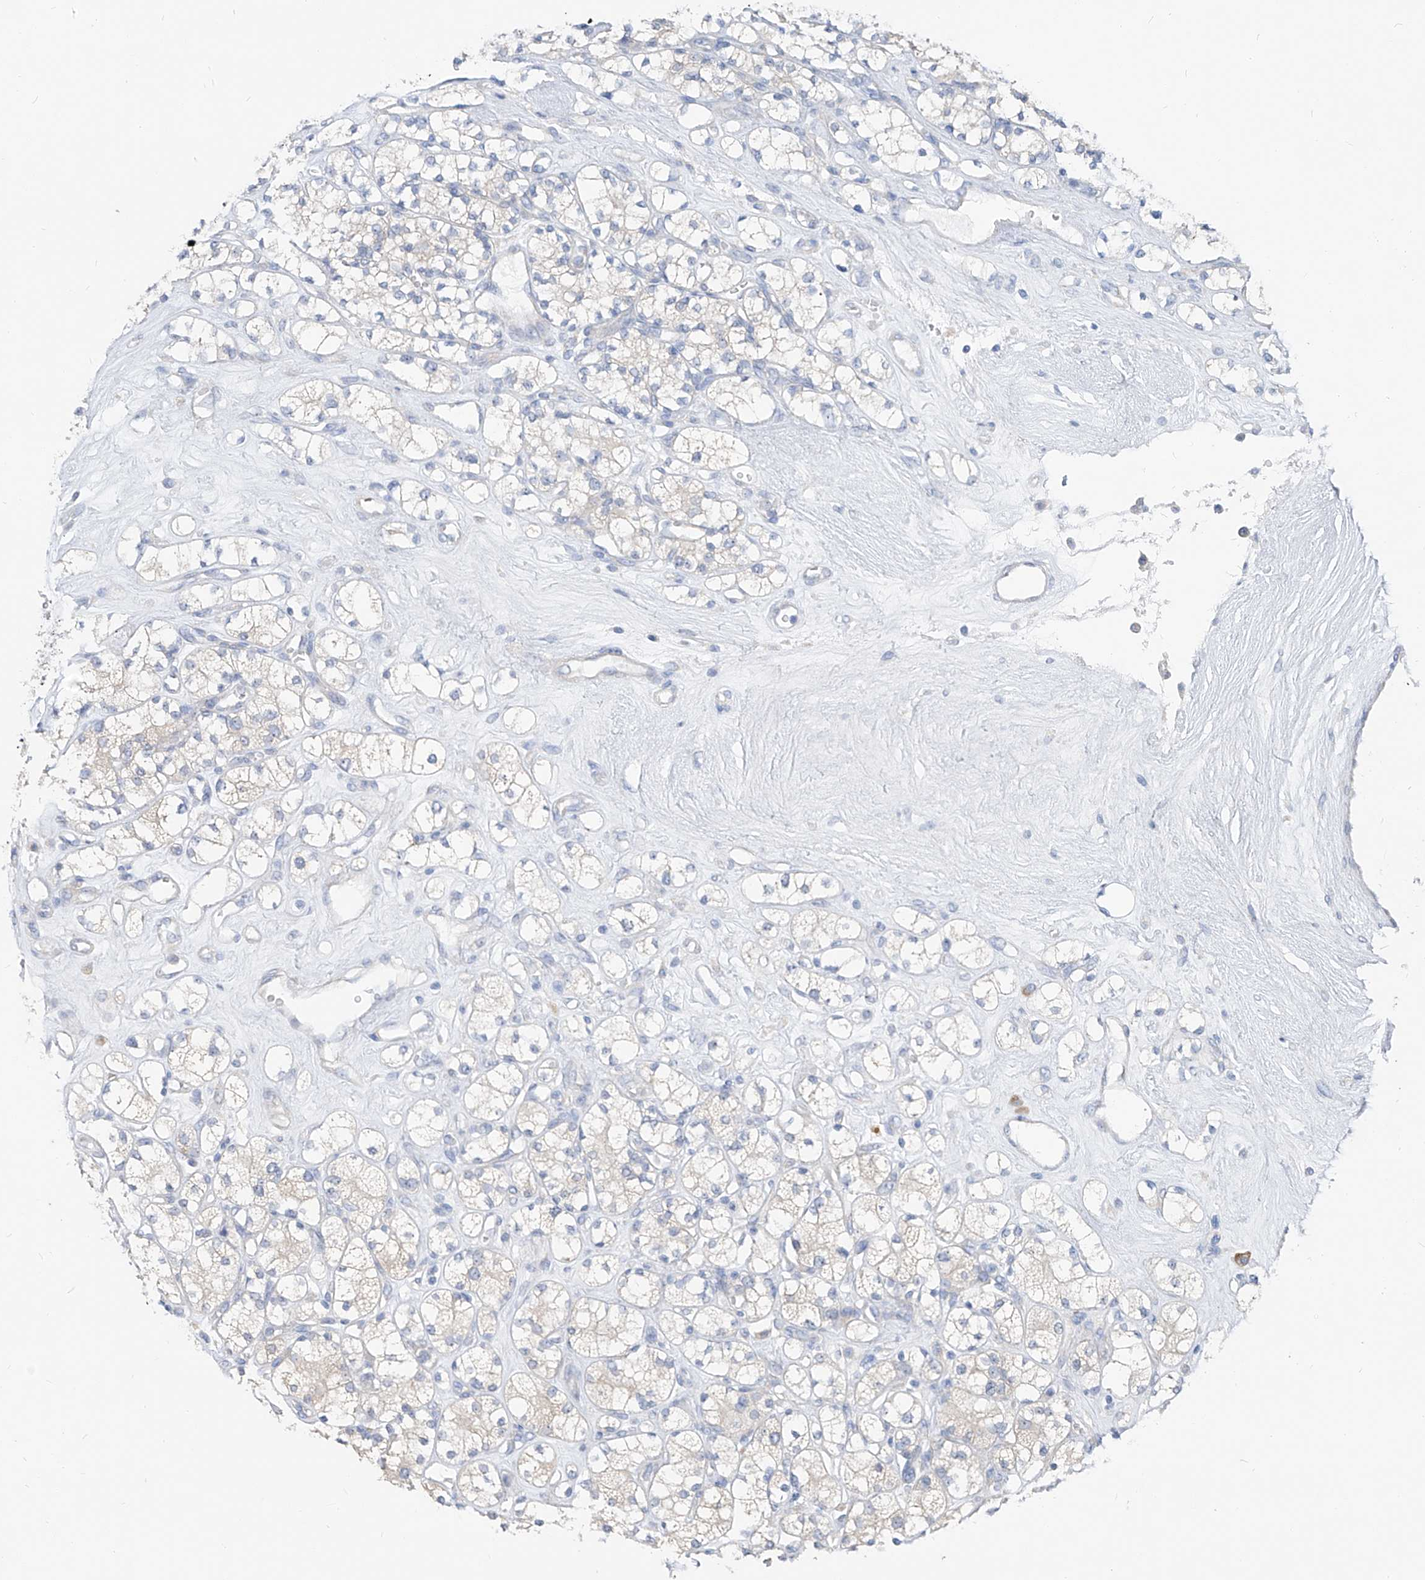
{"staining": {"intensity": "negative", "quantity": "none", "location": "none"}, "tissue": "renal cancer", "cell_type": "Tumor cells", "image_type": "cancer", "snomed": [{"axis": "morphology", "description": "Adenocarcinoma, NOS"}, {"axis": "topography", "description": "Kidney"}], "caption": "Tumor cells are negative for brown protein staining in adenocarcinoma (renal).", "gene": "UFL1", "patient": {"sex": "male", "age": 77}}